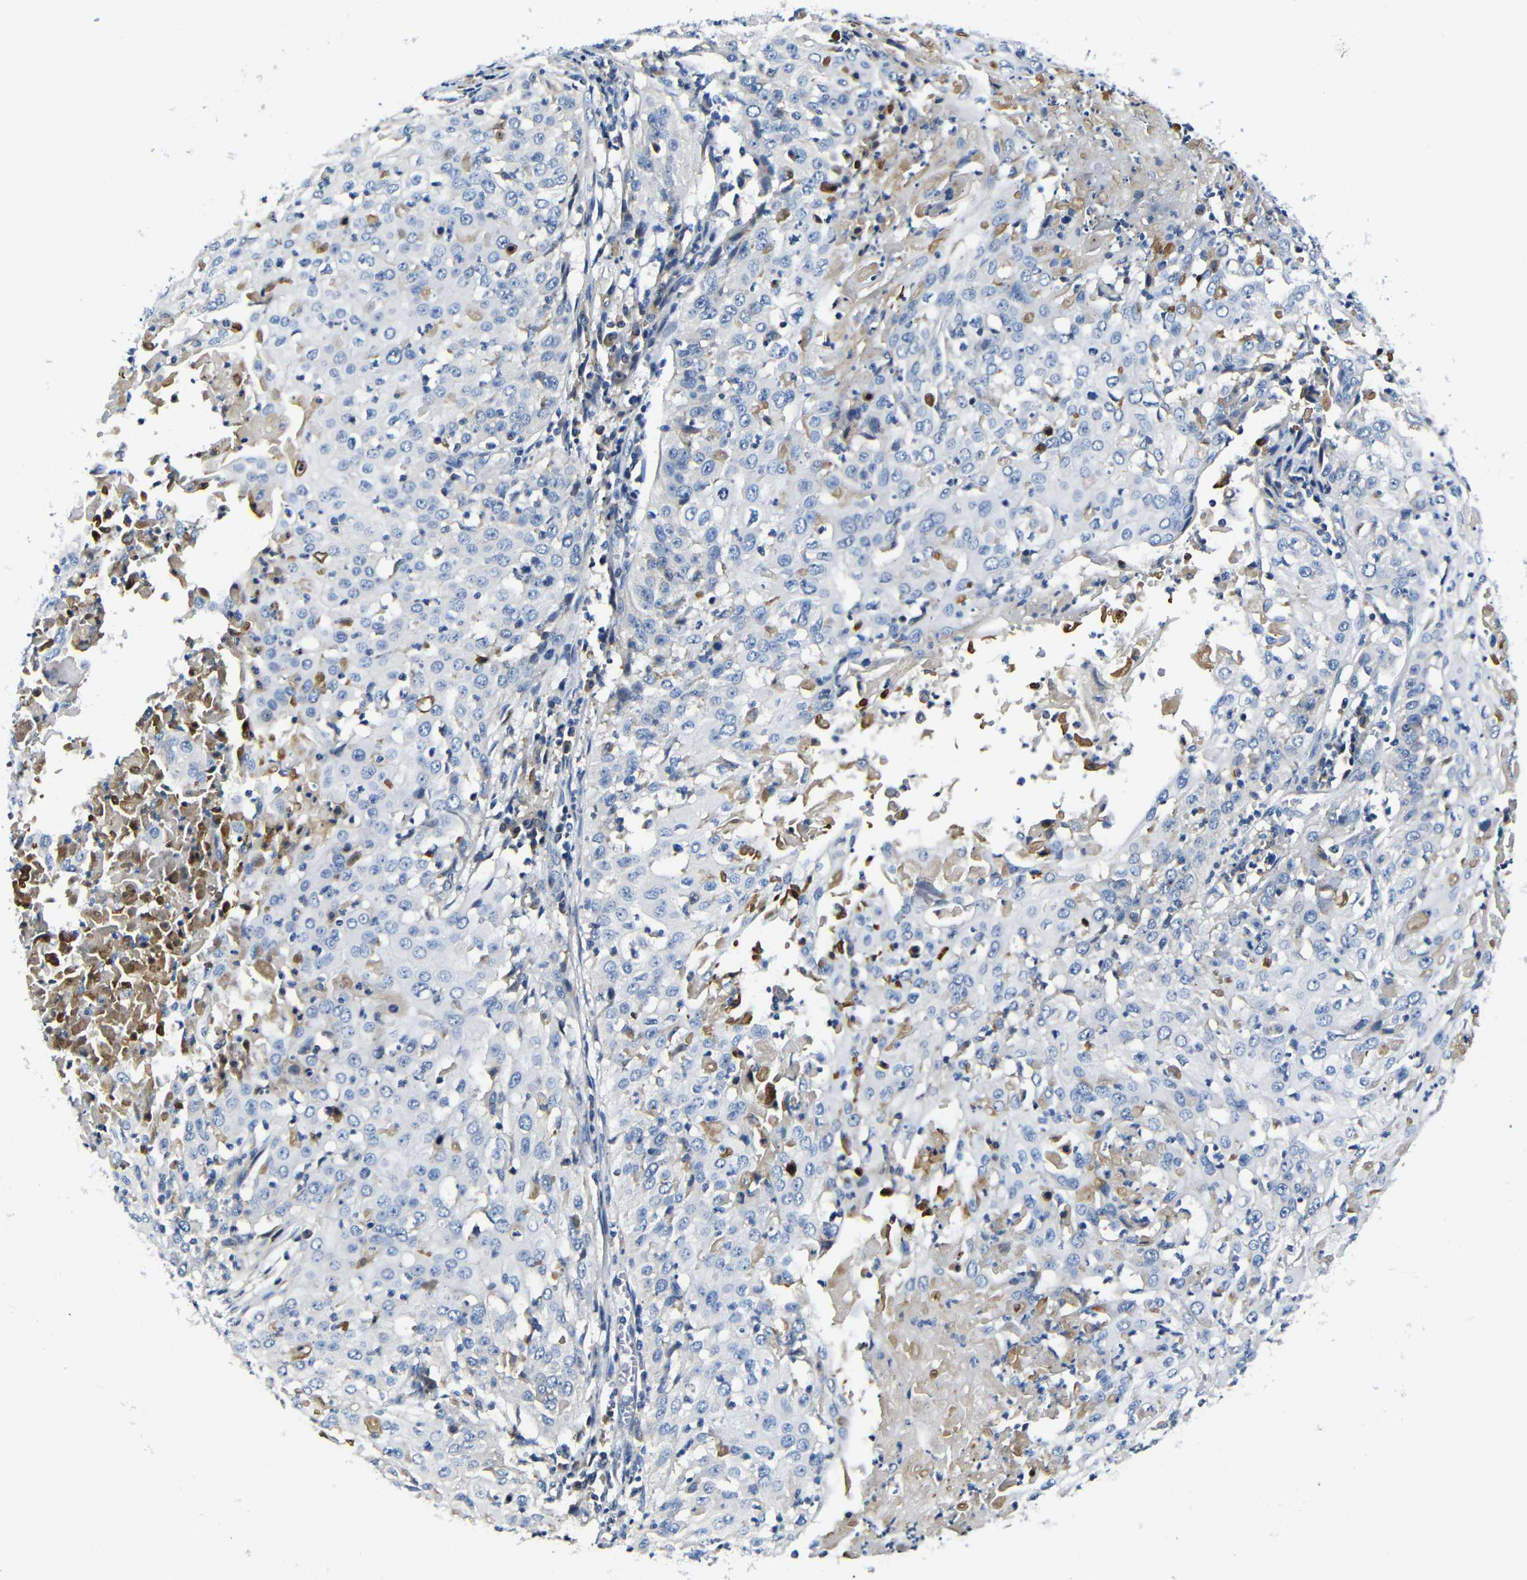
{"staining": {"intensity": "negative", "quantity": "none", "location": "none"}, "tissue": "cervical cancer", "cell_type": "Tumor cells", "image_type": "cancer", "snomed": [{"axis": "morphology", "description": "Squamous cell carcinoma, NOS"}, {"axis": "topography", "description": "Cervix"}], "caption": "Immunohistochemical staining of cervical cancer reveals no significant positivity in tumor cells. Nuclei are stained in blue.", "gene": "AFDN", "patient": {"sex": "female", "age": 39}}